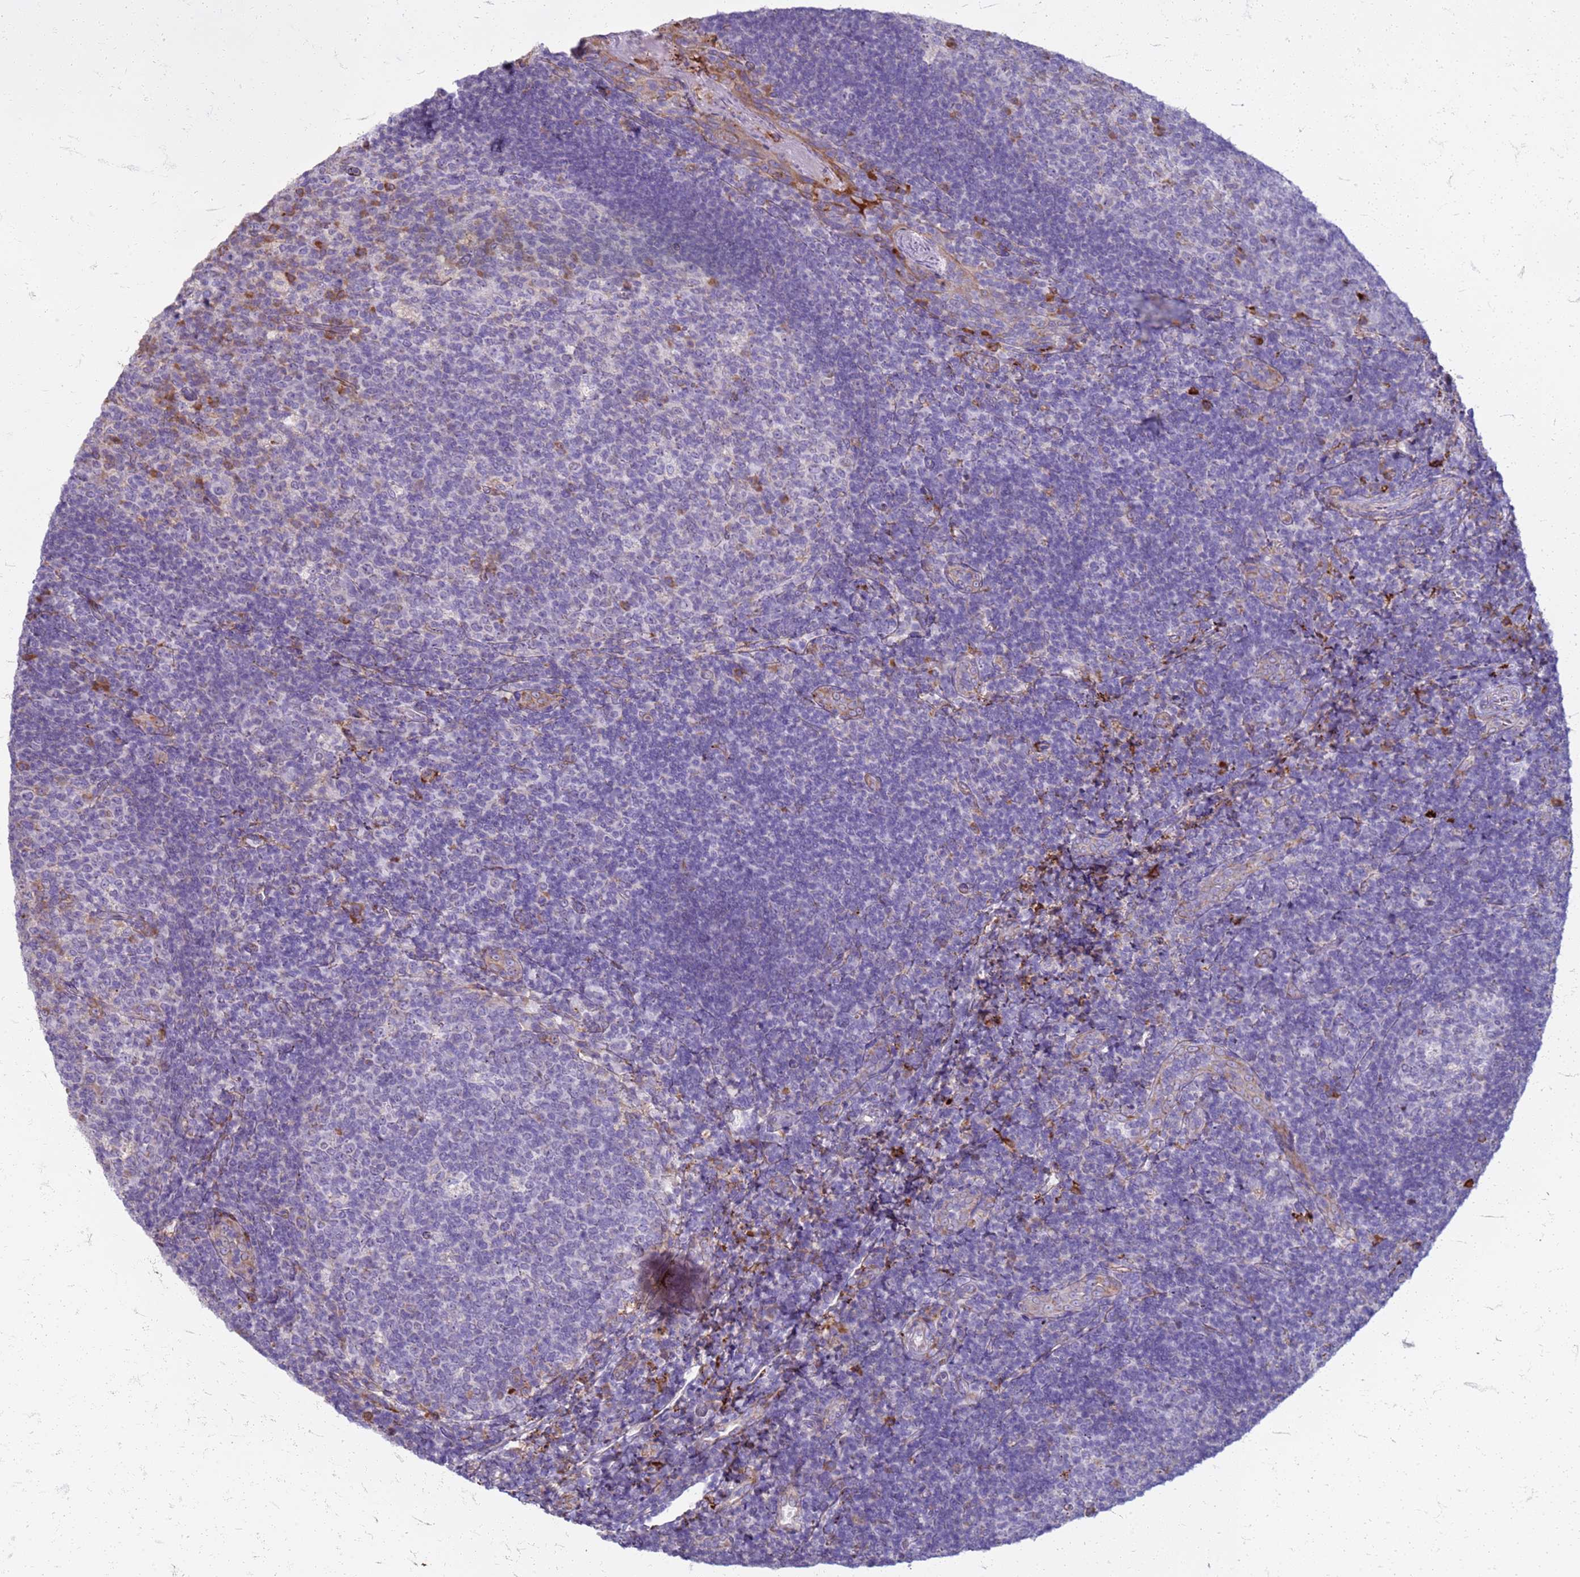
{"staining": {"intensity": "negative", "quantity": "none", "location": "none"}, "tissue": "tonsil", "cell_type": "Germinal center cells", "image_type": "normal", "snomed": [{"axis": "morphology", "description": "Normal tissue, NOS"}, {"axis": "topography", "description": "Tonsil"}], "caption": "Unremarkable tonsil was stained to show a protein in brown. There is no significant positivity in germinal center cells. (IHC, brightfield microscopy, high magnification).", "gene": "PDK3", "patient": {"sex": "male", "age": 17}}